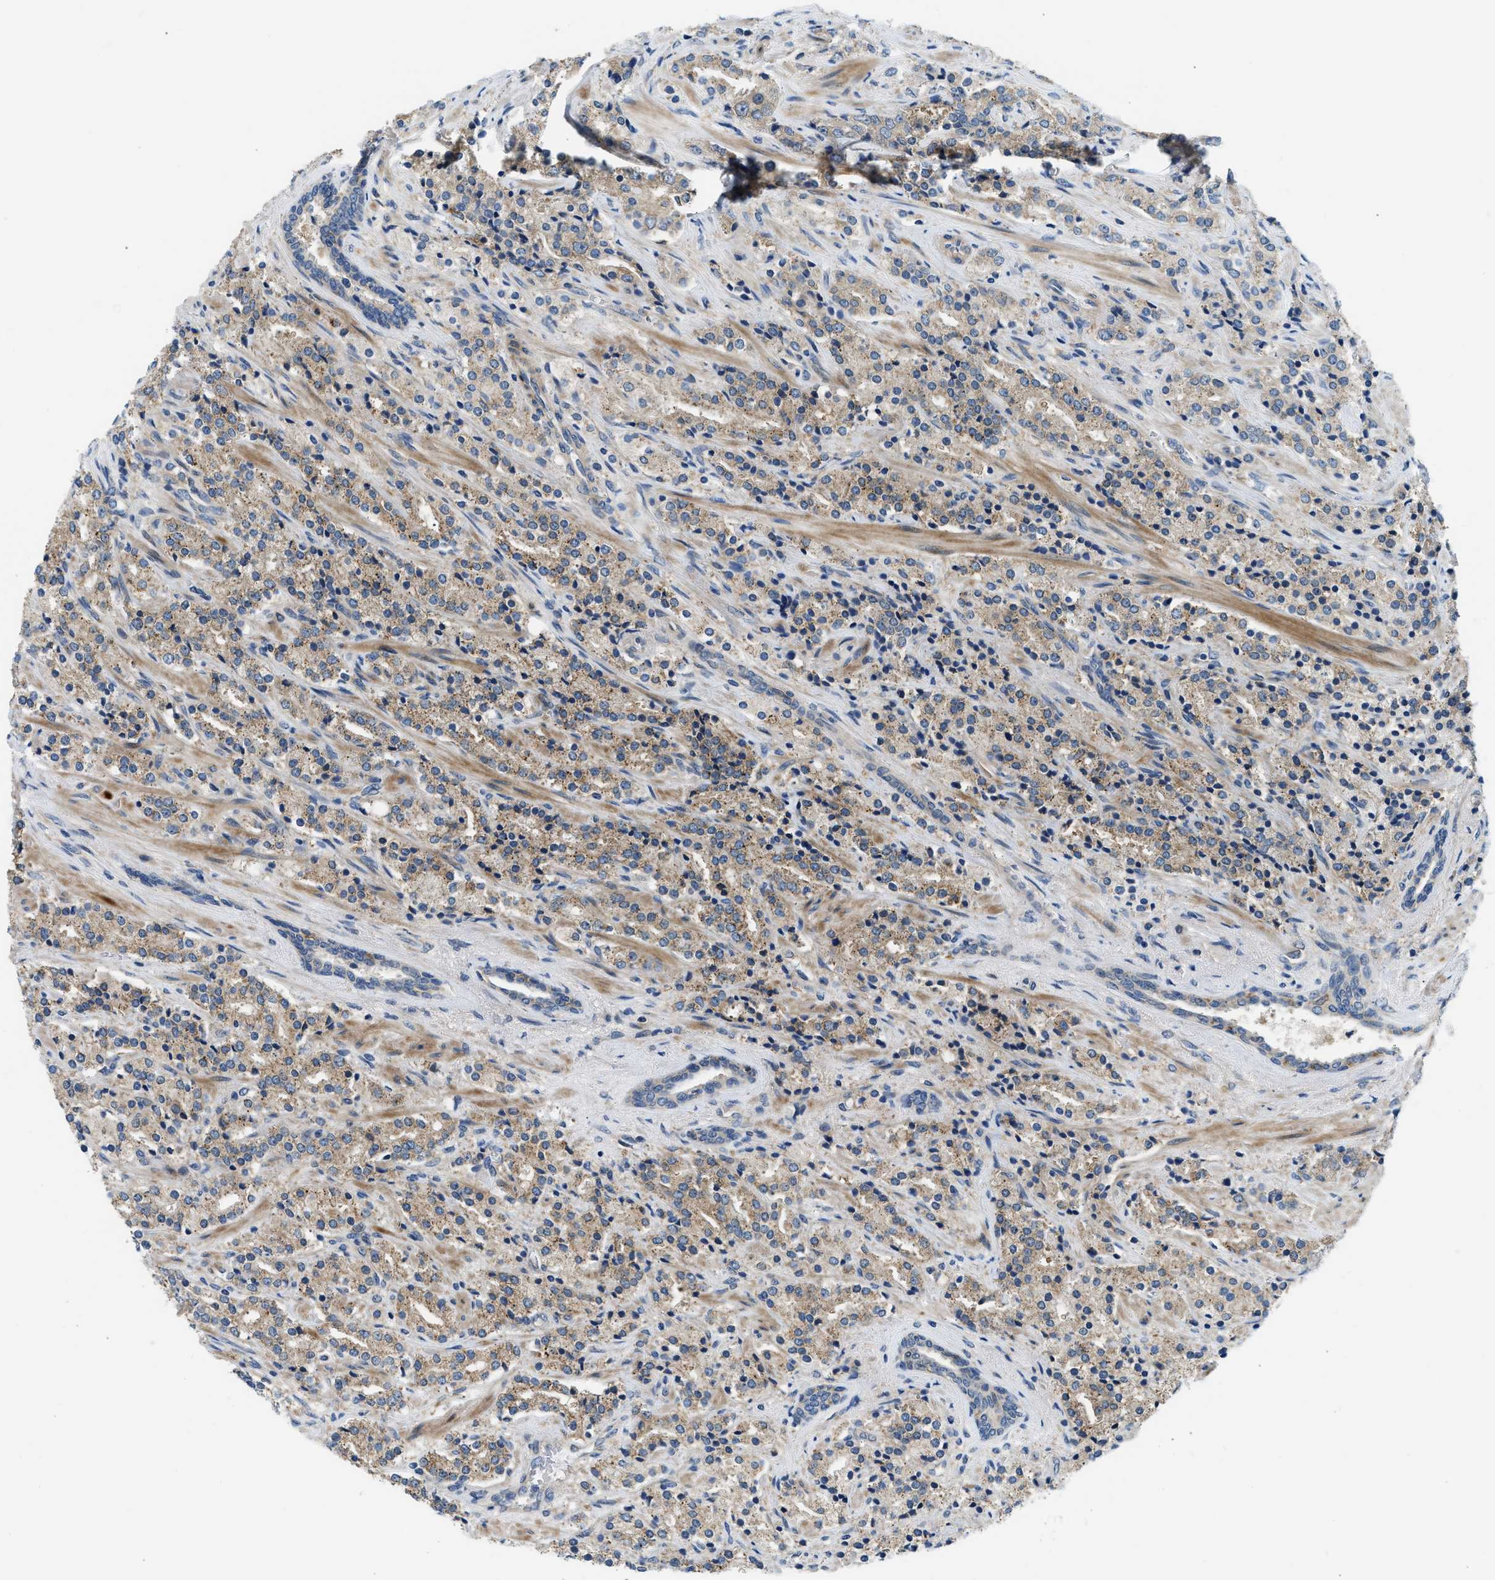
{"staining": {"intensity": "moderate", "quantity": ">75%", "location": "cytoplasmic/membranous"}, "tissue": "prostate cancer", "cell_type": "Tumor cells", "image_type": "cancer", "snomed": [{"axis": "morphology", "description": "Adenocarcinoma, High grade"}, {"axis": "topography", "description": "Prostate"}], "caption": "Tumor cells display moderate cytoplasmic/membranous expression in about >75% of cells in prostate adenocarcinoma (high-grade). The staining was performed using DAB, with brown indicating positive protein expression. Nuclei are stained blue with hematoxylin.", "gene": "LPIN2", "patient": {"sex": "male", "age": 71}}